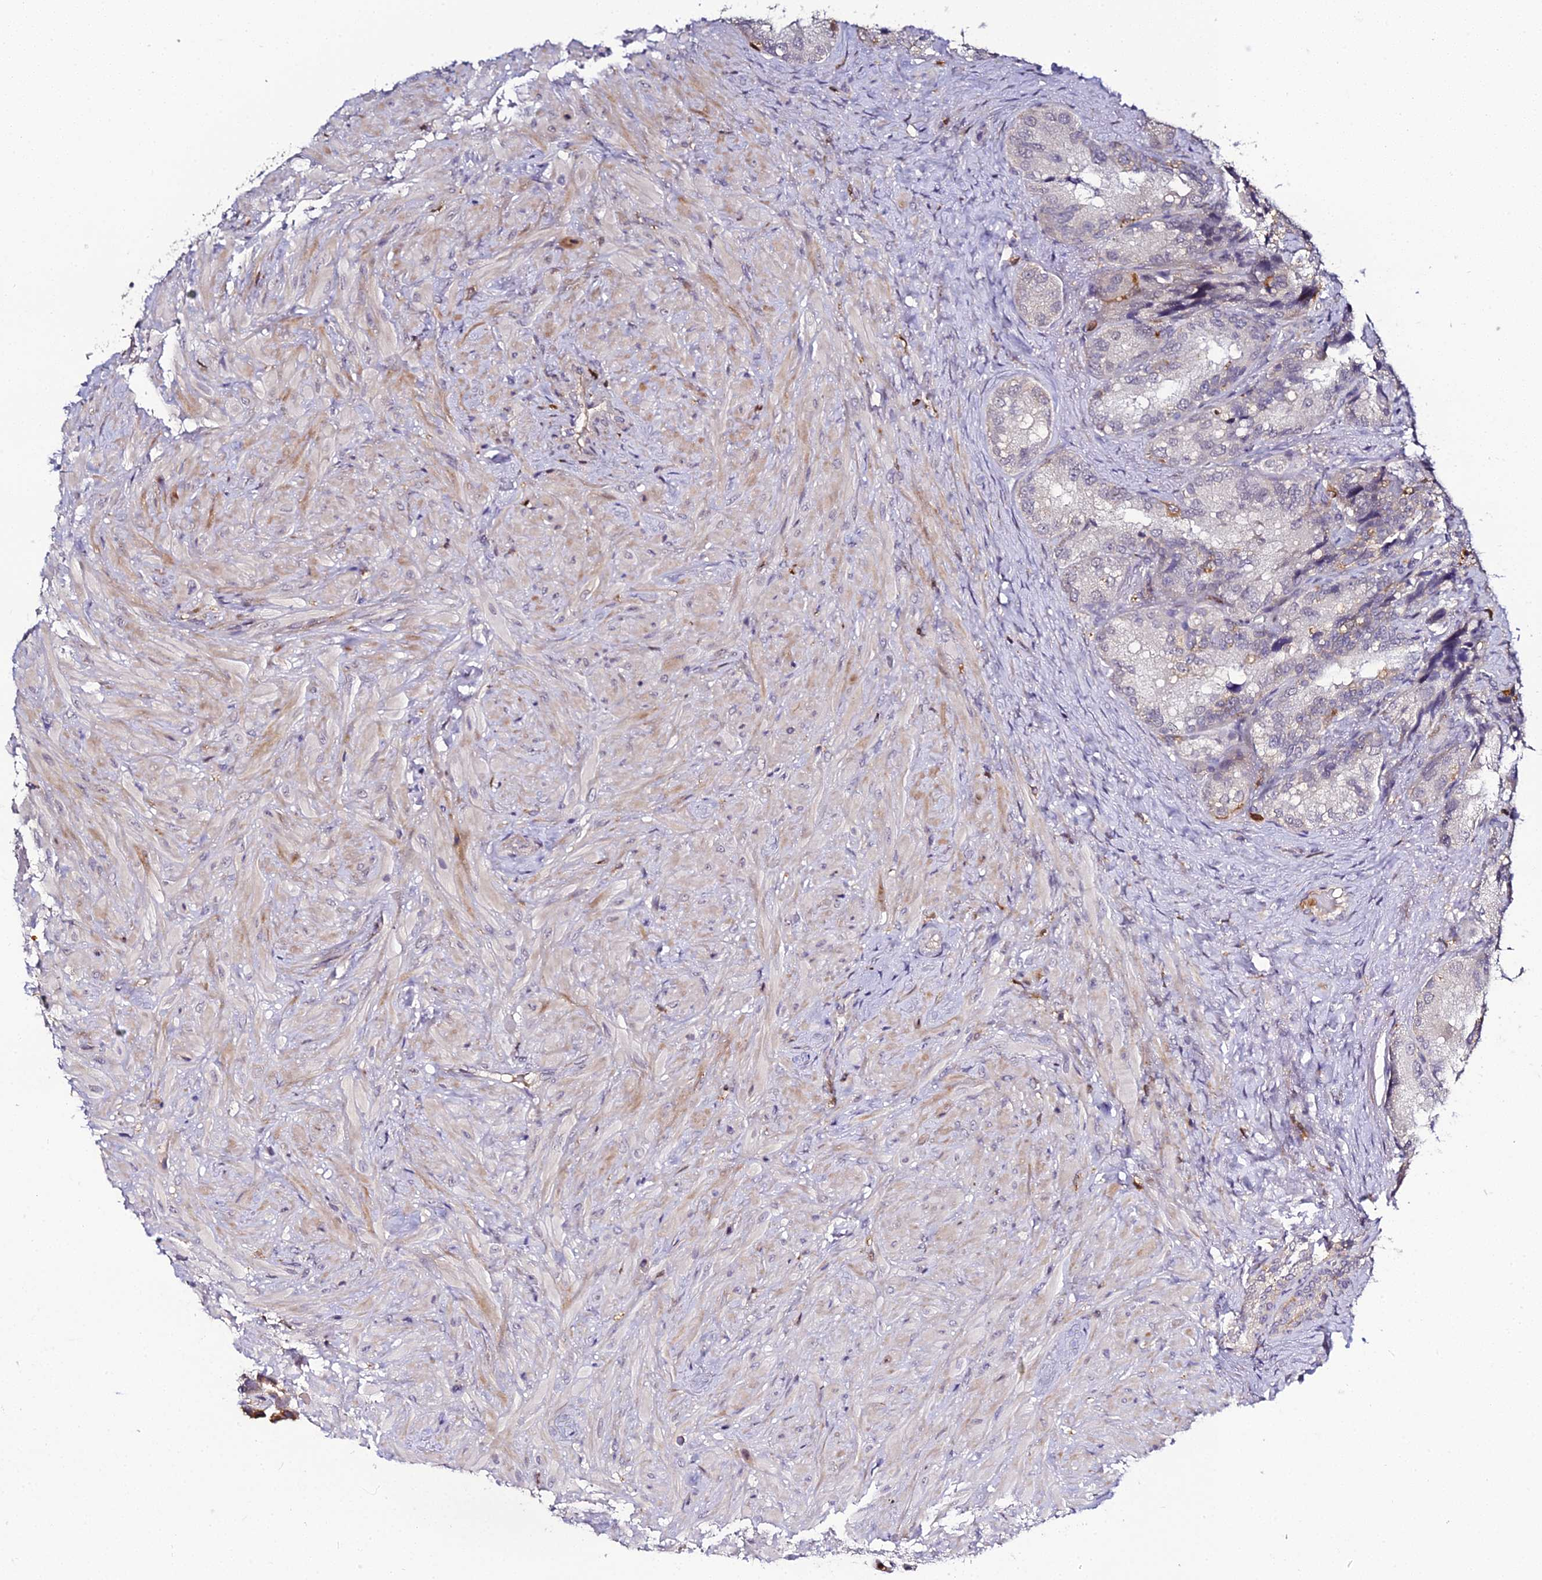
{"staining": {"intensity": "negative", "quantity": "none", "location": "none"}, "tissue": "seminal vesicle", "cell_type": "Glandular cells", "image_type": "normal", "snomed": [{"axis": "morphology", "description": "Normal tissue, NOS"}, {"axis": "topography", "description": "Seminal veicle"}, {"axis": "topography", "description": "Peripheral nerve tissue"}], "caption": "High magnification brightfield microscopy of benign seminal vesicle stained with DAB (3,3'-diaminobenzidine) (brown) and counterstained with hematoxylin (blue): glandular cells show no significant expression.", "gene": "IL4I1", "patient": {"sex": "male", "age": 67}}